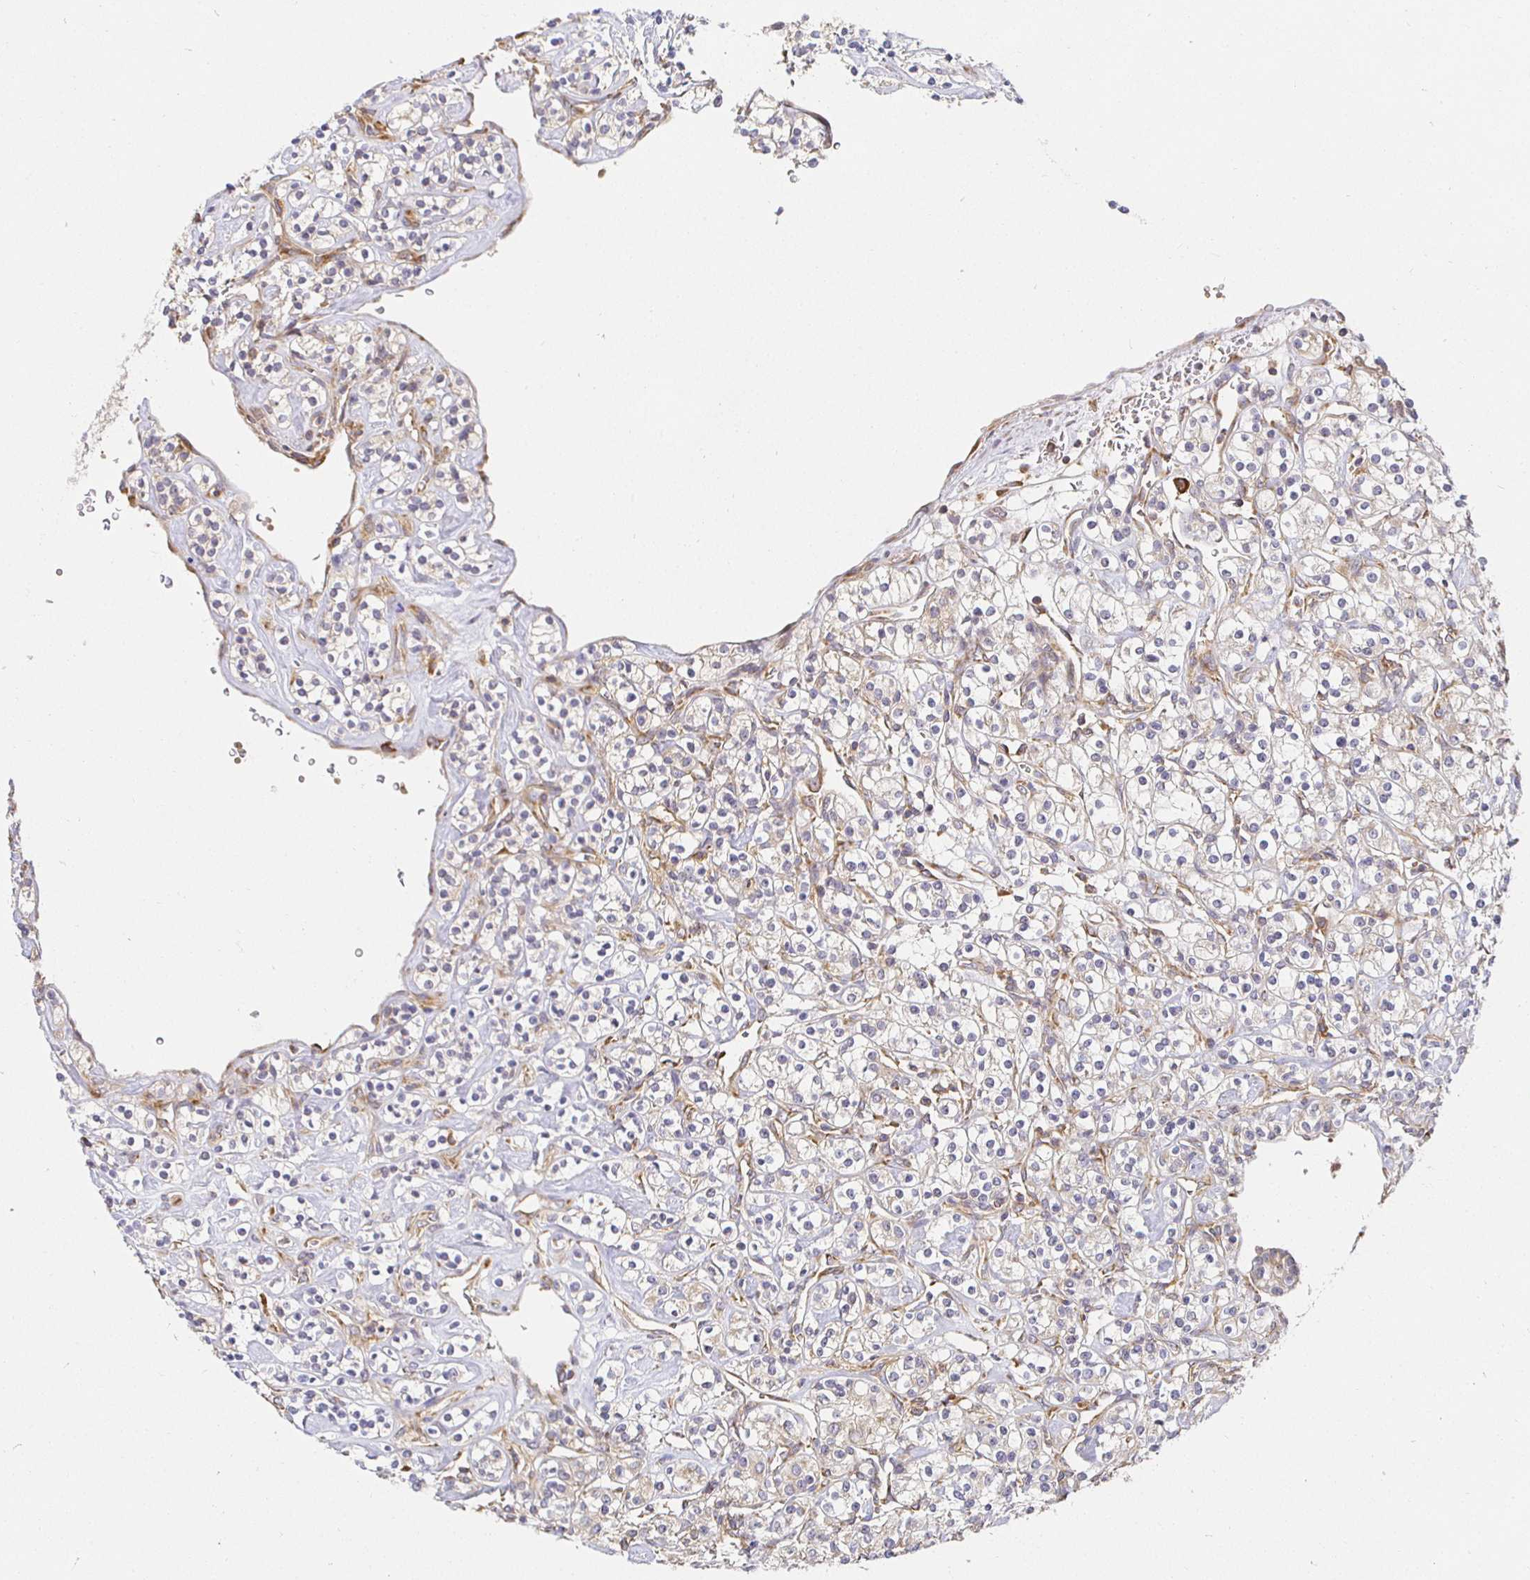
{"staining": {"intensity": "weak", "quantity": "25%-75%", "location": "cytoplasmic/membranous"}, "tissue": "renal cancer", "cell_type": "Tumor cells", "image_type": "cancer", "snomed": [{"axis": "morphology", "description": "Adenocarcinoma, NOS"}, {"axis": "topography", "description": "Kidney"}], "caption": "Adenocarcinoma (renal) tissue reveals weak cytoplasmic/membranous positivity in approximately 25%-75% of tumor cells (DAB (3,3'-diaminobenzidine) = brown stain, brightfield microscopy at high magnification).", "gene": "IRAK1", "patient": {"sex": "male", "age": 77}}